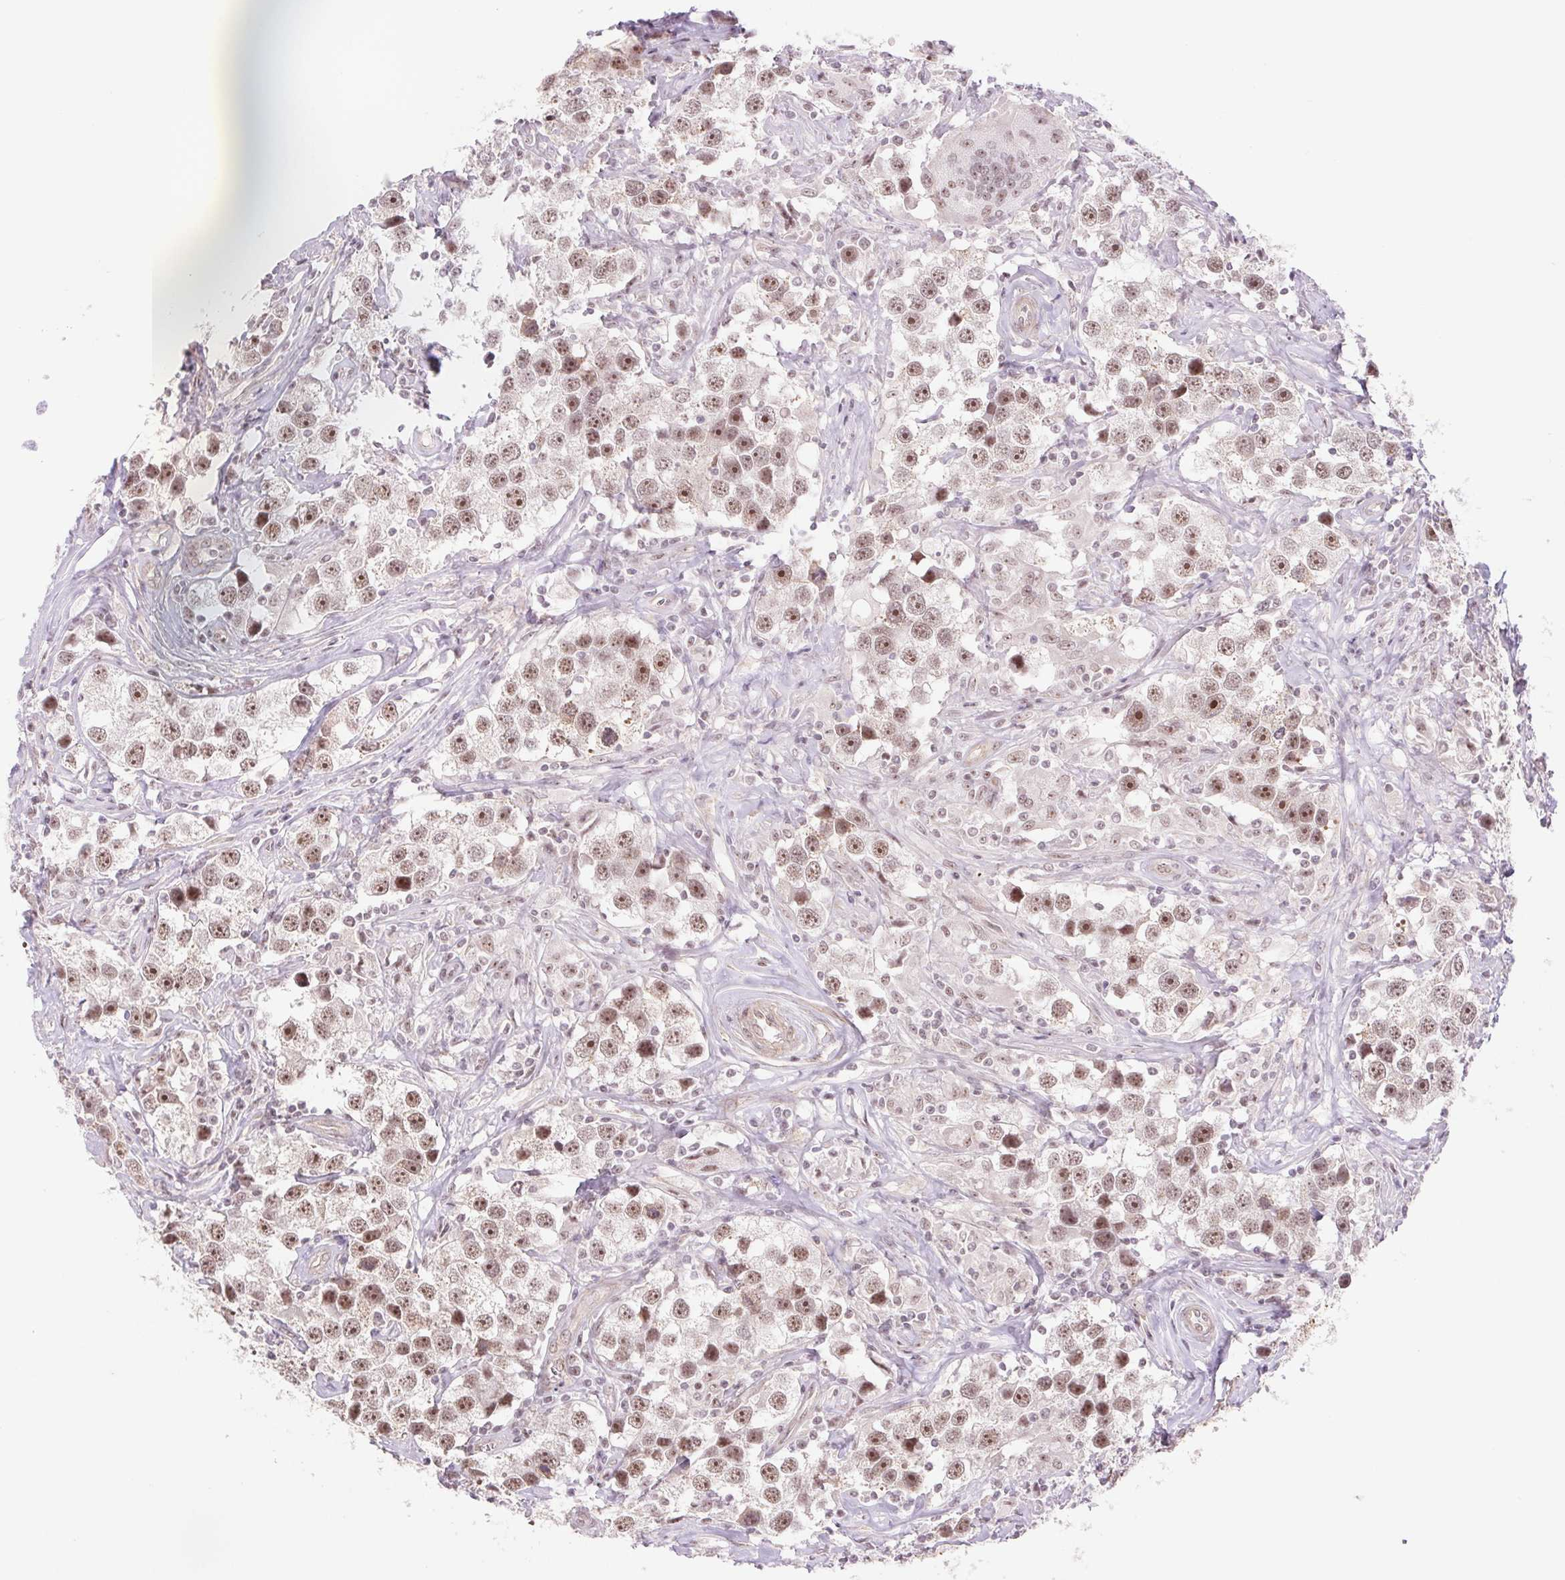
{"staining": {"intensity": "moderate", "quantity": ">75%", "location": "nuclear"}, "tissue": "testis cancer", "cell_type": "Tumor cells", "image_type": "cancer", "snomed": [{"axis": "morphology", "description": "Seminoma, NOS"}, {"axis": "topography", "description": "Testis"}], "caption": "Immunohistochemical staining of seminoma (testis) reveals moderate nuclear protein staining in about >75% of tumor cells.", "gene": "CWC25", "patient": {"sex": "male", "age": 49}}